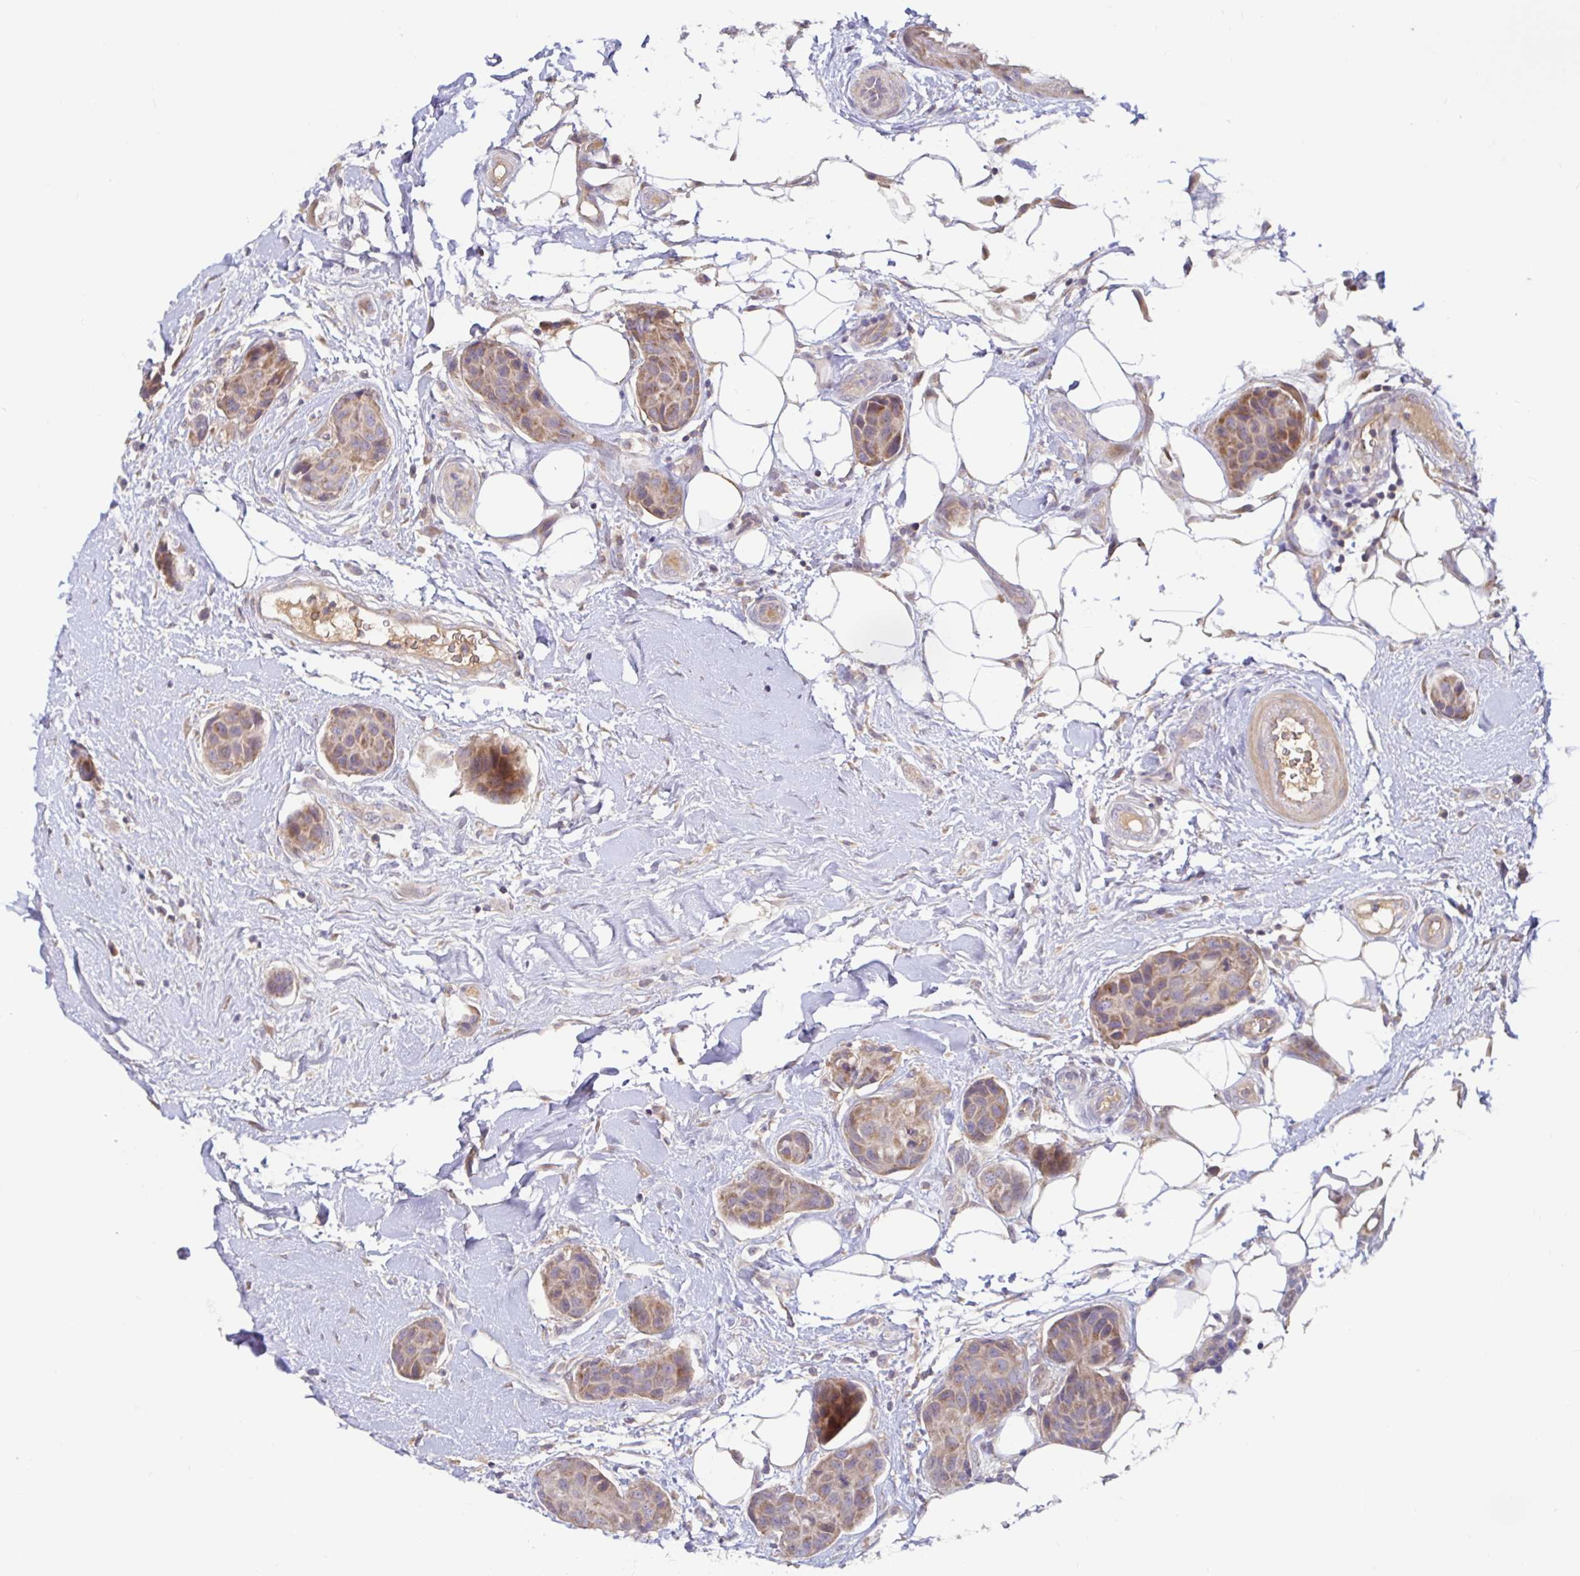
{"staining": {"intensity": "weak", "quantity": ">75%", "location": "cytoplasmic/membranous"}, "tissue": "breast cancer", "cell_type": "Tumor cells", "image_type": "cancer", "snomed": [{"axis": "morphology", "description": "Duct carcinoma"}, {"axis": "topography", "description": "Breast"}, {"axis": "topography", "description": "Lymph node"}], "caption": "Invasive ductal carcinoma (breast) stained with a protein marker reveals weak staining in tumor cells.", "gene": "LARP1", "patient": {"sex": "female", "age": 80}}